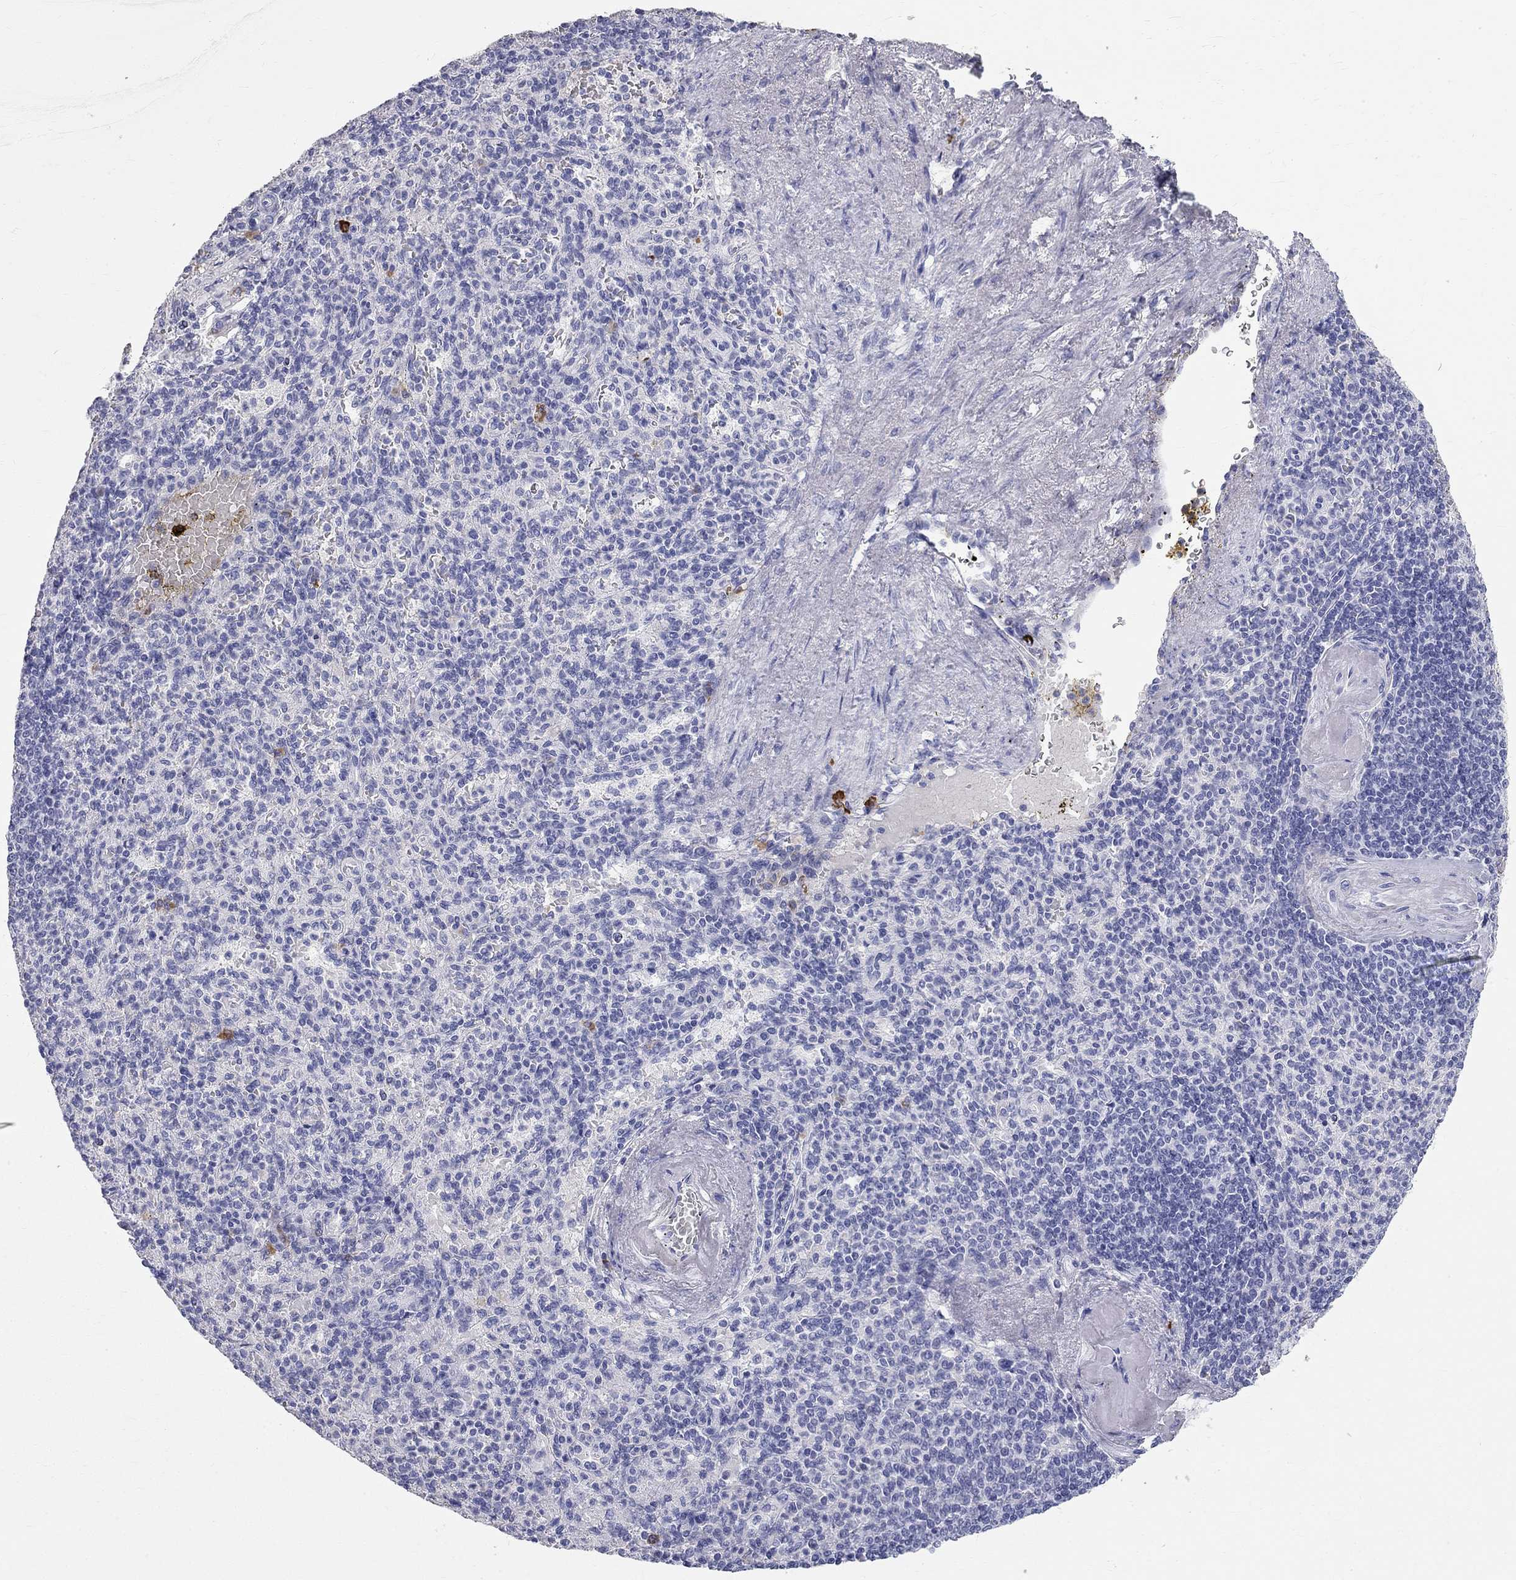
{"staining": {"intensity": "strong", "quantity": "<25%", "location": "cytoplasmic/membranous"}, "tissue": "spleen", "cell_type": "Cells in red pulp", "image_type": "normal", "snomed": [{"axis": "morphology", "description": "Normal tissue, NOS"}, {"axis": "topography", "description": "Spleen"}], "caption": "IHC histopathology image of benign human spleen stained for a protein (brown), which displays medium levels of strong cytoplasmic/membranous expression in about <25% of cells in red pulp.", "gene": "PHOX2B", "patient": {"sex": "female", "age": 74}}